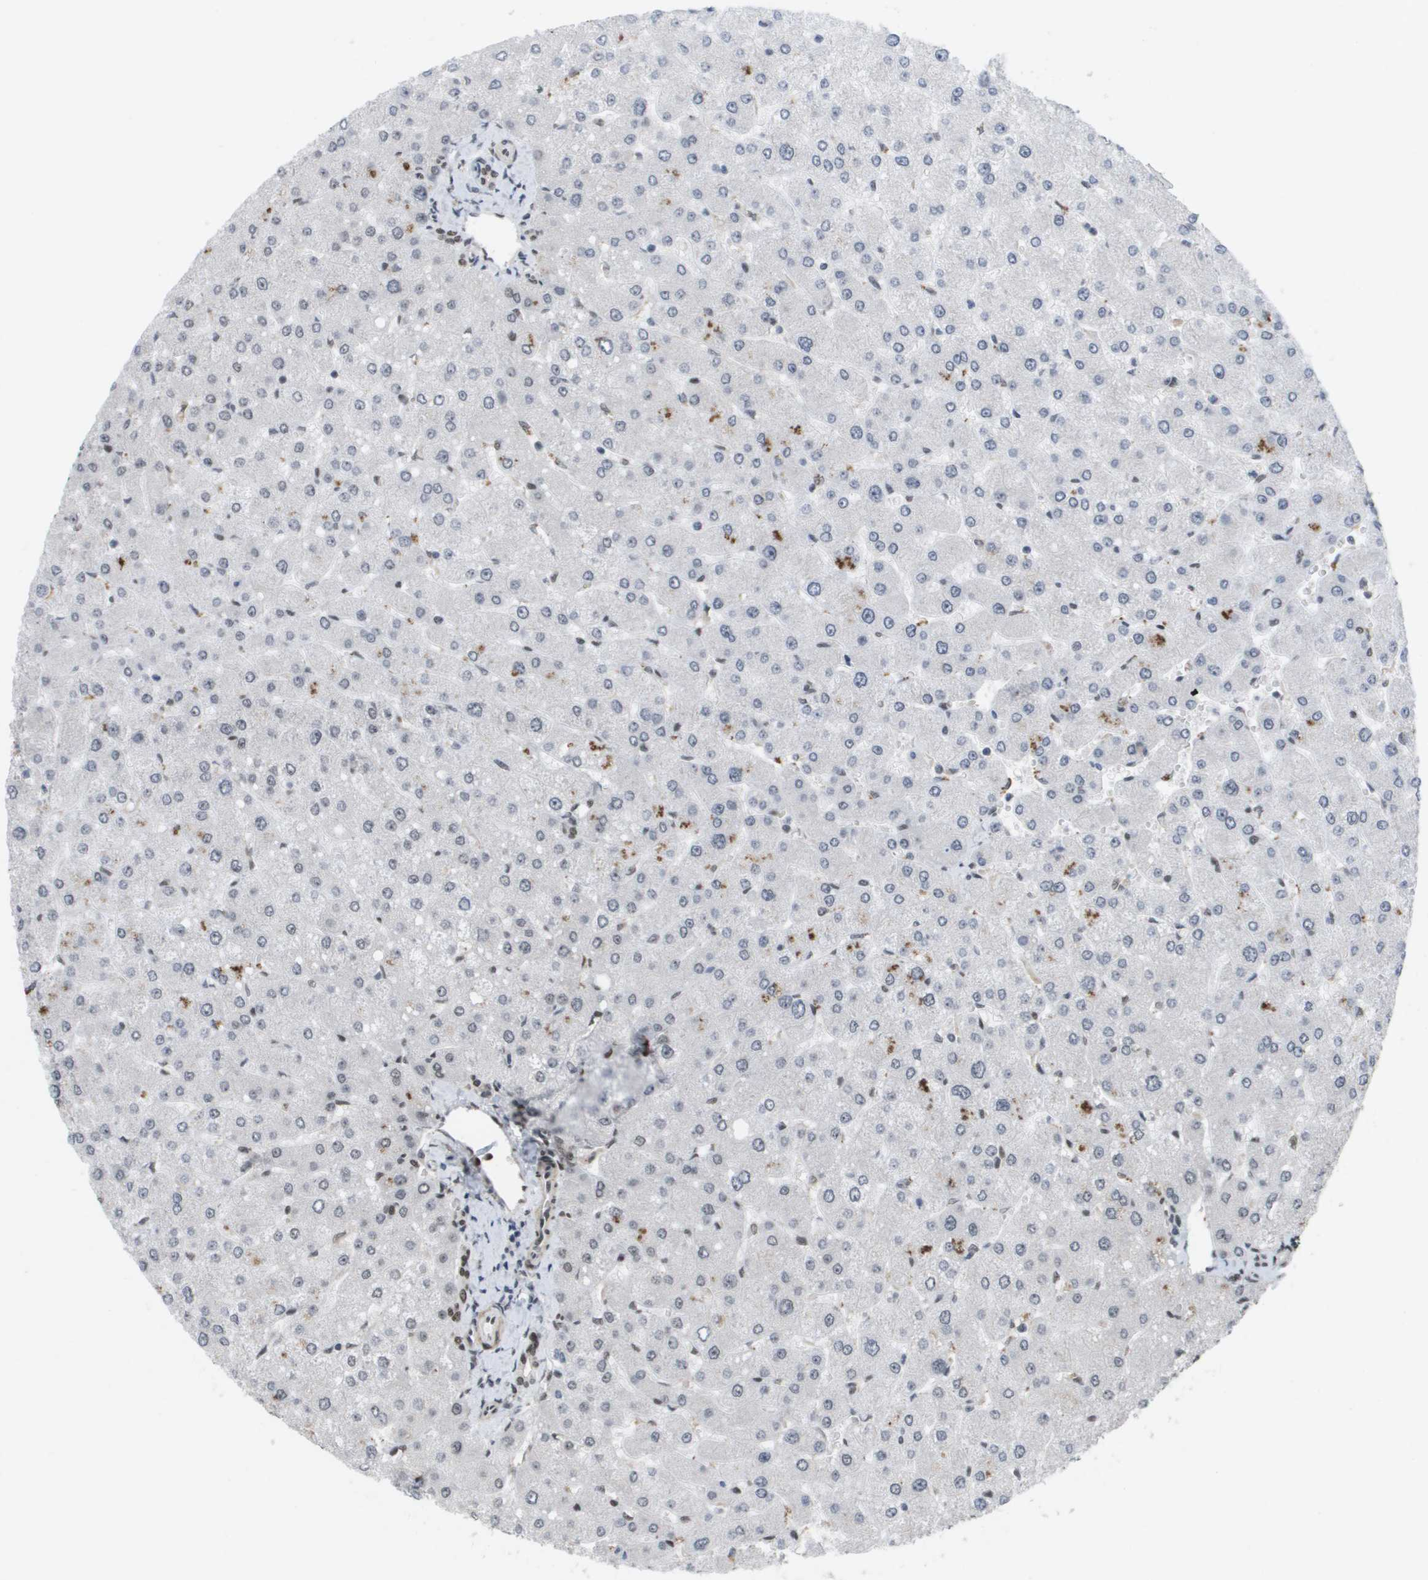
{"staining": {"intensity": "moderate", "quantity": ">75%", "location": "nuclear"}, "tissue": "liver", "cell_type": "Cholangiocytes", "image_type": "normal", "snomed": [{"axis": "morphology", "description": "Normal tissue, NOS"}, {"axis": "topography", "description": "Liver"}], "caption": "This photomicrograph exhibits IHC staining of benign human liver, with medium moderate nuclear positivity in approximately >75% of cholangiocytes.", "gene": "CDT1", "patient": {"sex": "male", "age": 55}}